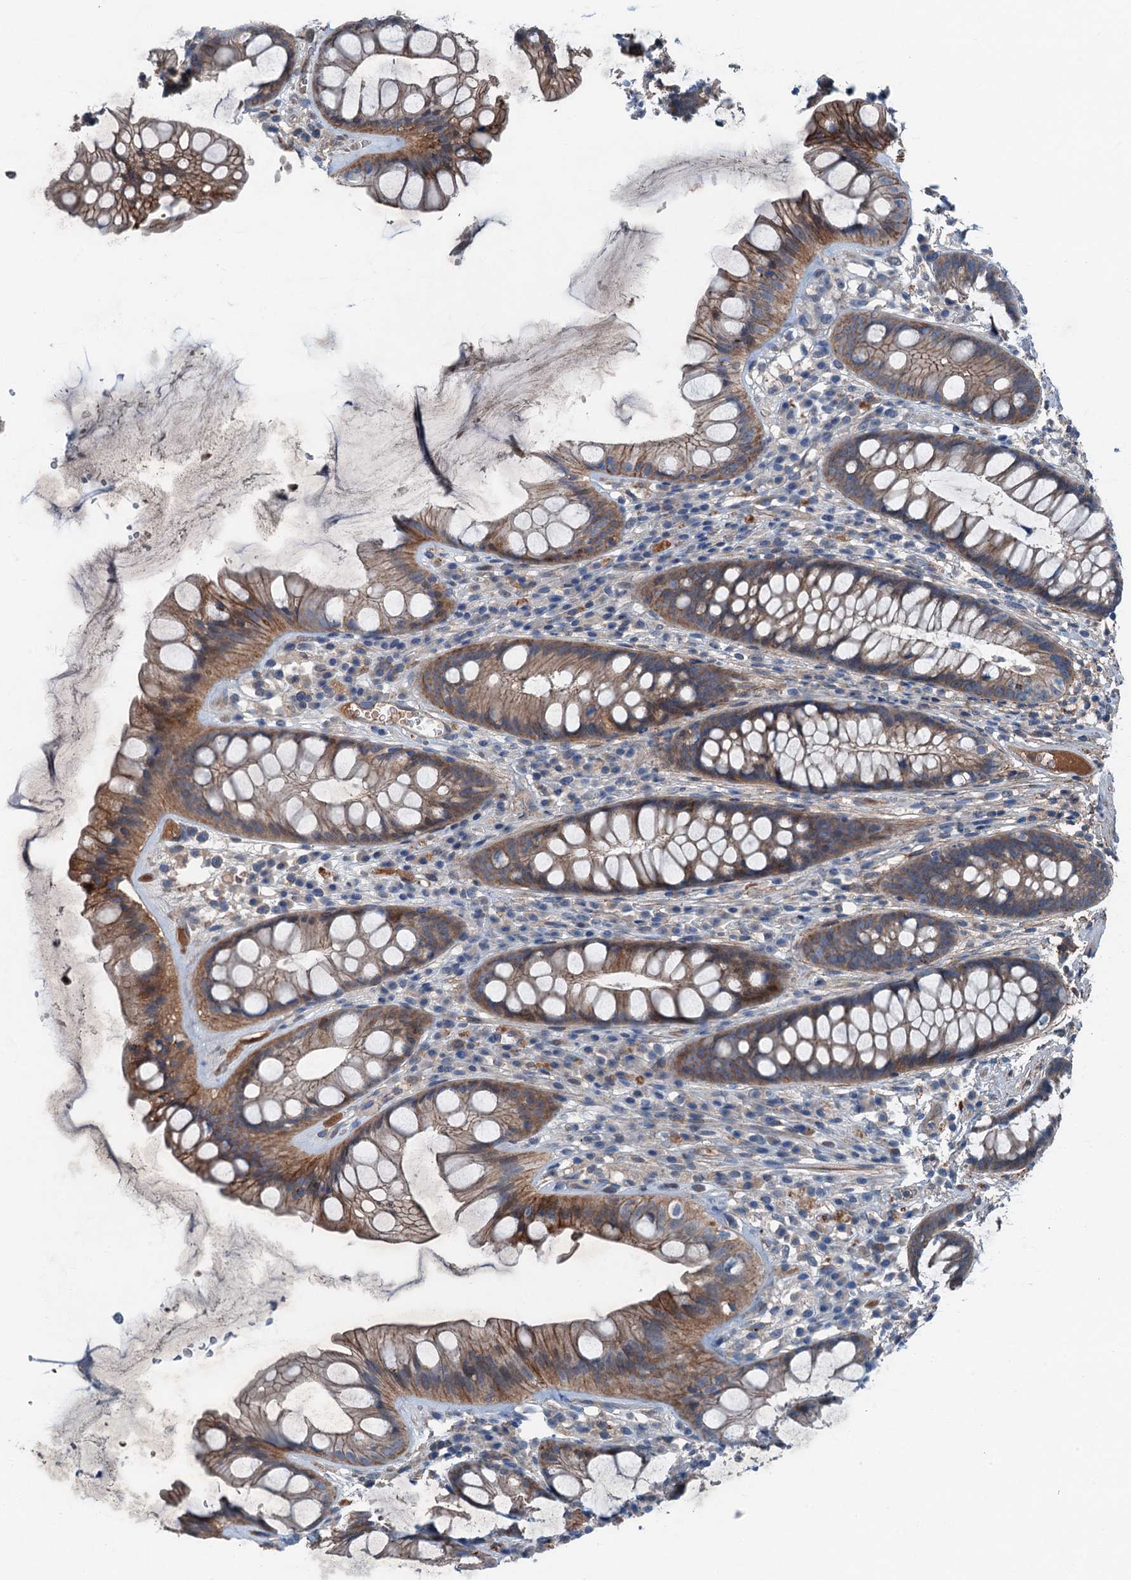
{"staining": {"intensity": "strong", "quantity": "25%-75%", "location": "cytoplasmic/membranous"}, "tissue": "rectum", "cell_type": "Glandular cells", "image_type": "normal", "snomed": [{"axis": "morphology", "description": "Normal tissue, NOS"}, {"axis": "topography", "description": "Rectum"}], "caption": "Immunohistochemical staining of benign human rectum demonstrates strong cytoplasmic/membranous protein expression in approximately 25%-75% of glandular cells. The protein of interest is stained brown, and the nuclei are stained in blue (DAB (3,3'-diaminobenzidine) IHC with brightfield microscopy, high magnification).", "gene": "SLC2A10", "patient": {"sex": "male", "age": 74}}